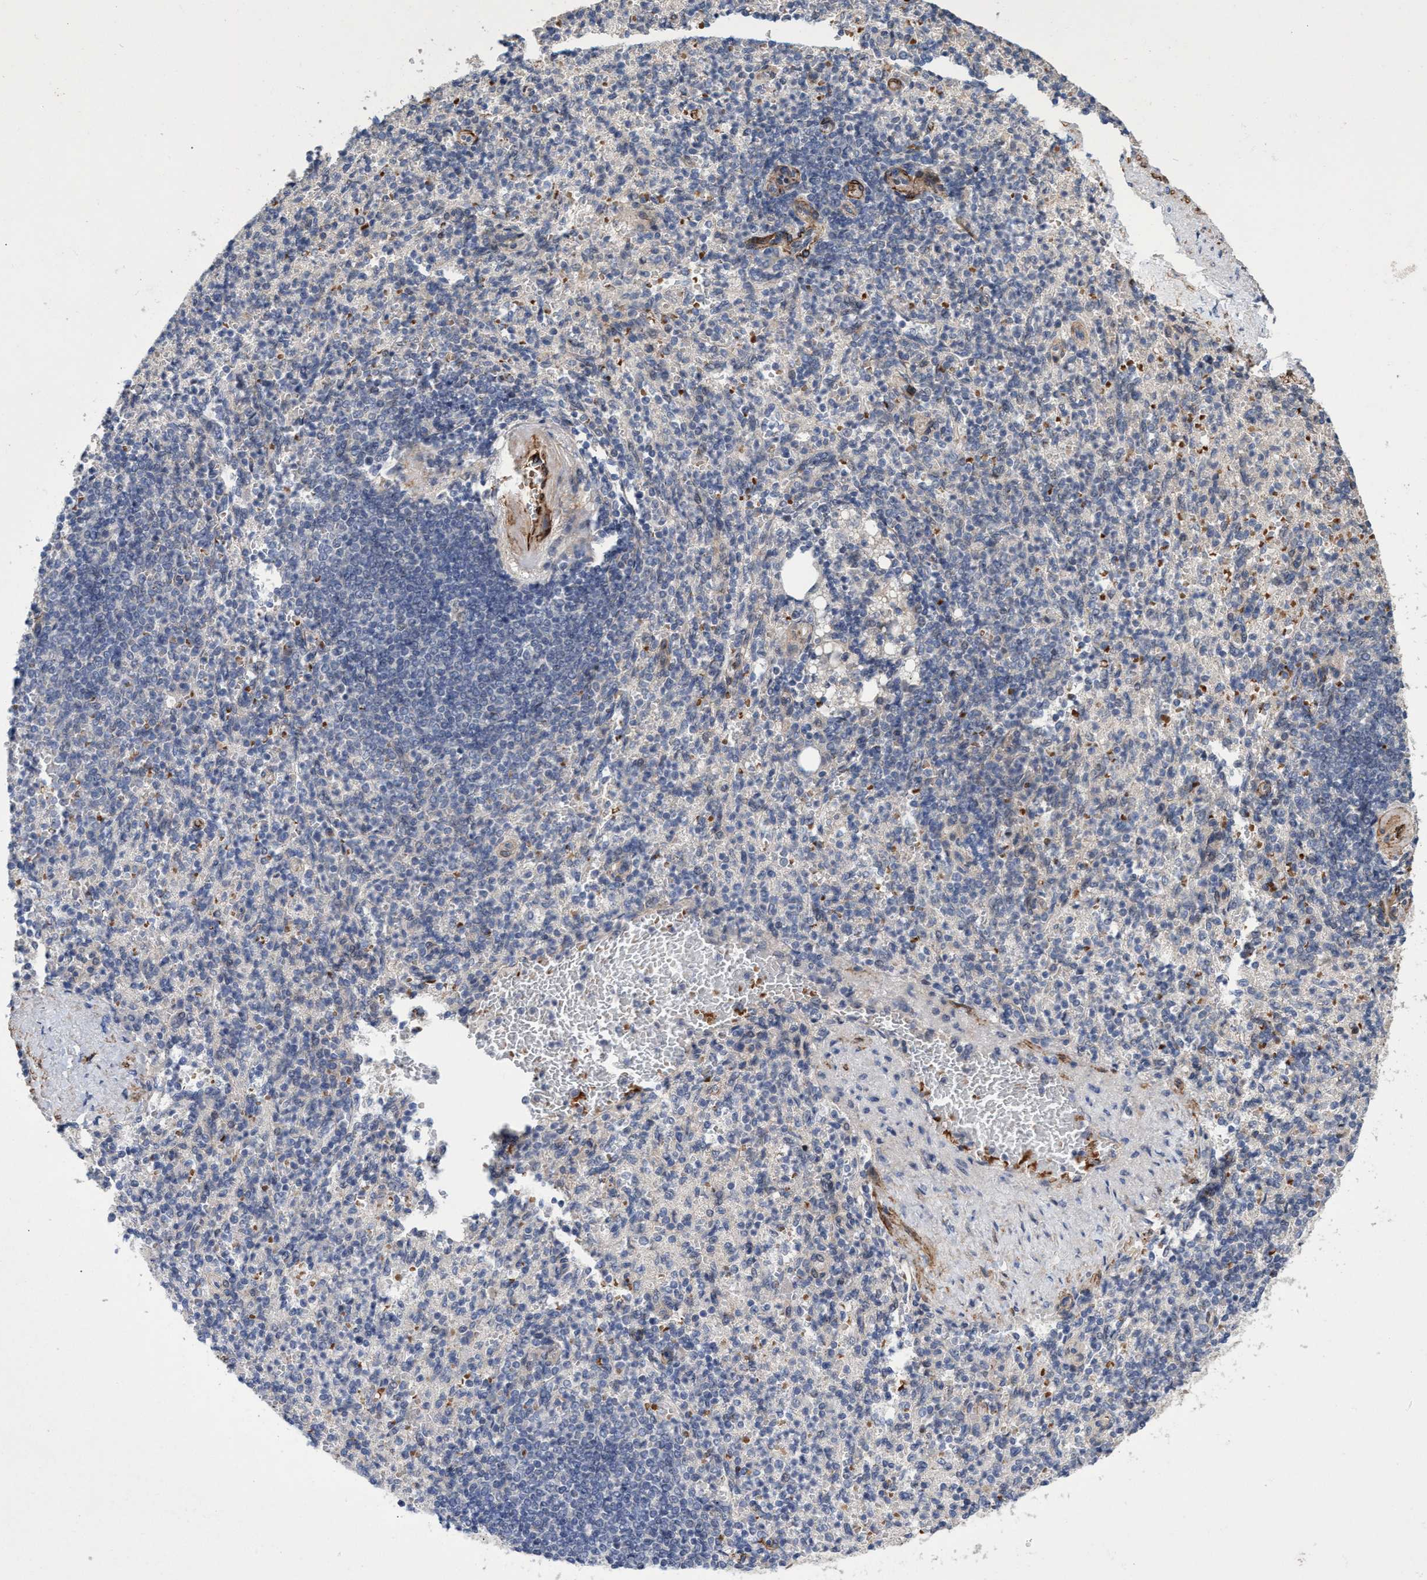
{"staining": {"intensity": "negative", "quantity": "none", "location": "none"}, "tissue": "spleen", "cell_type": "Cells in red pulp", "image_type": "normal", "snomed": [{"axis": "morphology", "description": "Normal tissue, NOS"}, {"axis": "topography", "description": "Spleen"}], "caption": "This histopathology image is of normal spleen stained with immunohistochemistry to label a protein in brown with the nuclei are counter-stained blue. There is no expression in cells in red pulp. (Brightfield microscopy of DAB (3,3'-diaminobenzidine) IHC at high magnification).", "gene": "ZNF750", "patient": {"sex": "female", "age": 74}}